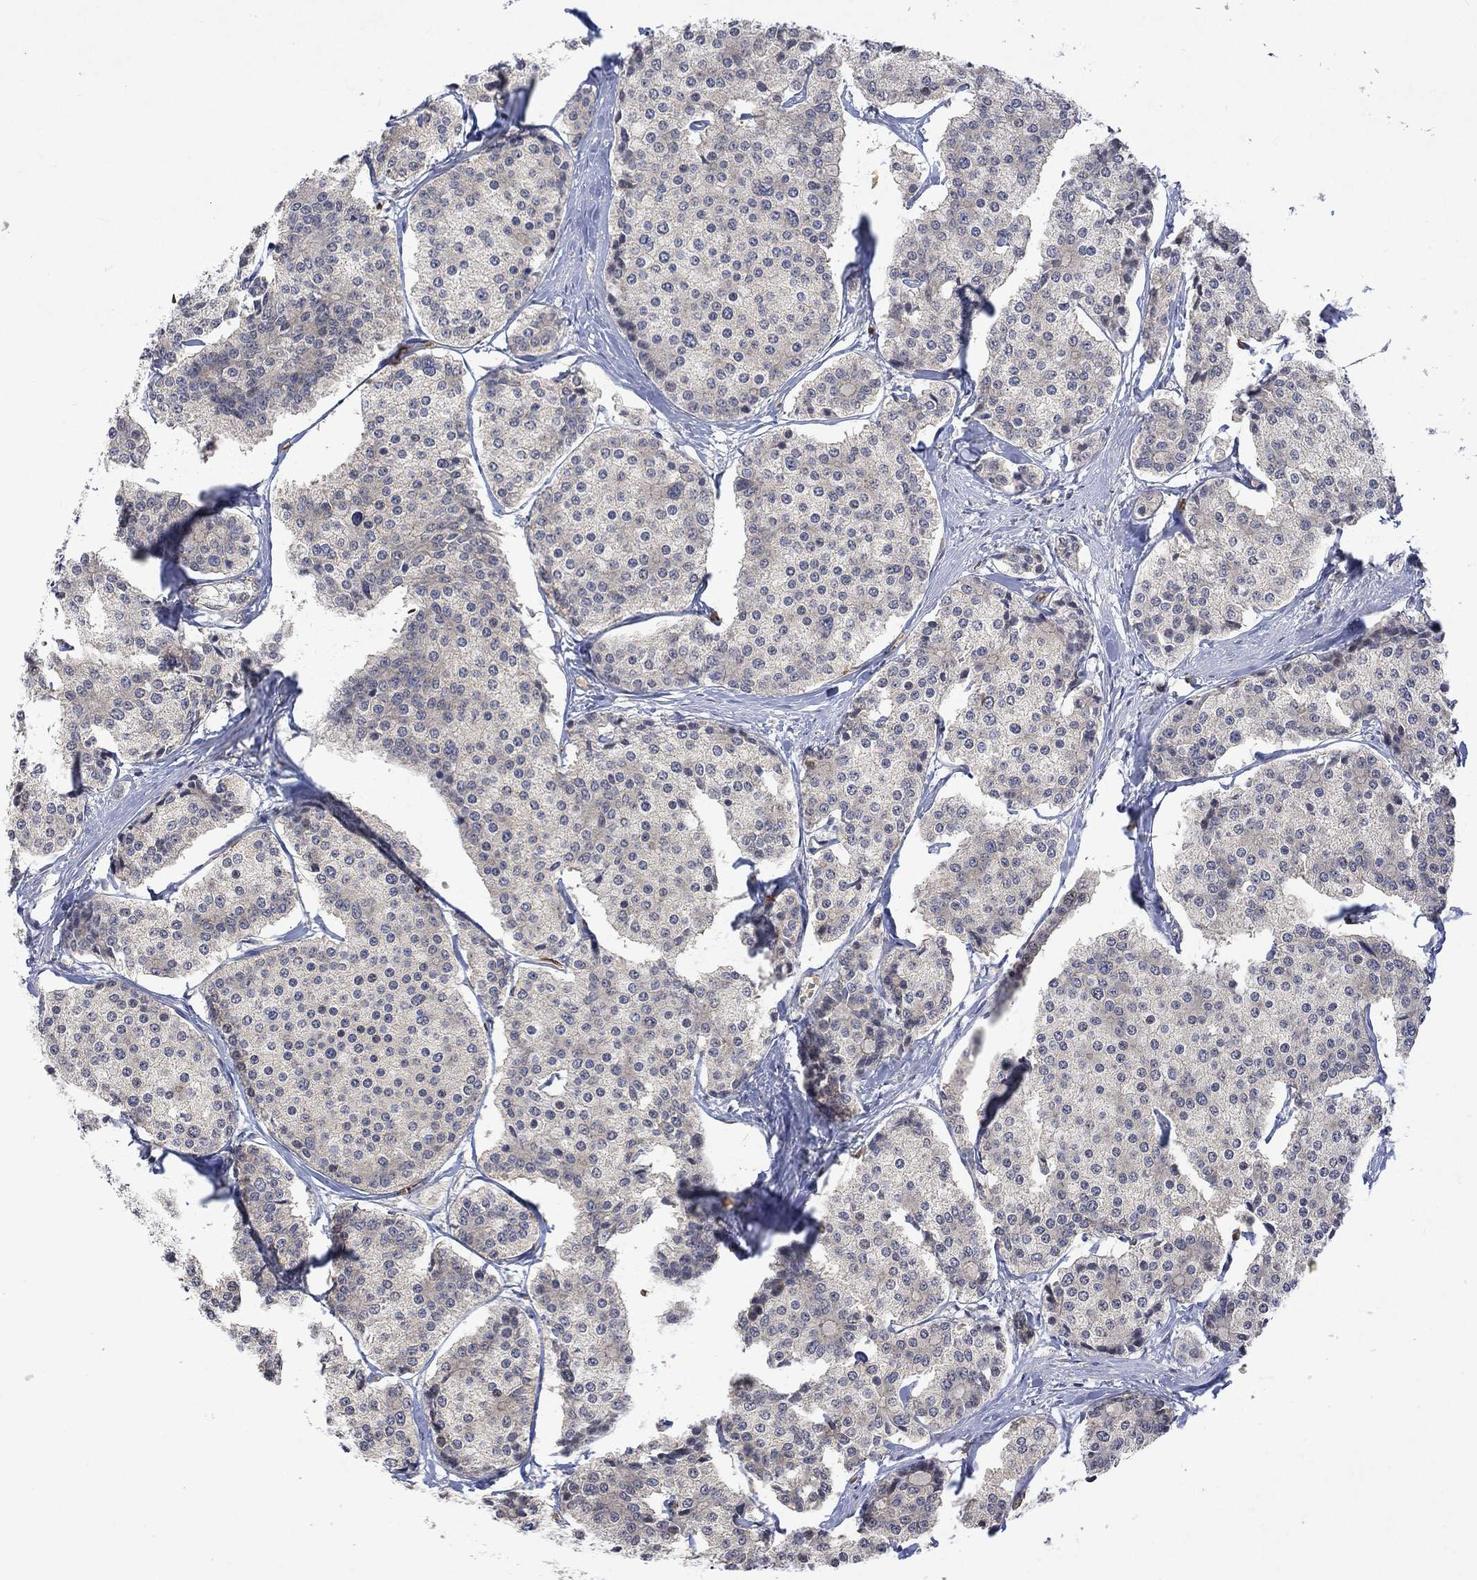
{"staining": {"intensity": "negative", "quantity": "none", "location": "none"}, "tissue": "carcinoid", "cell_type": "Tumor cells", "image_type": "cancer", "snomed": [{"axis": "morphology", "description": "Carcinoid, malignant, NOS"}, {"axis": "topography", "description": "Small intestine"}], "caption": "Tumor cells are negative for brown protein staining in carcinoid (malignant).", "gene": "GRIN2D", "patient": {"sex": "female", "age": 65}}